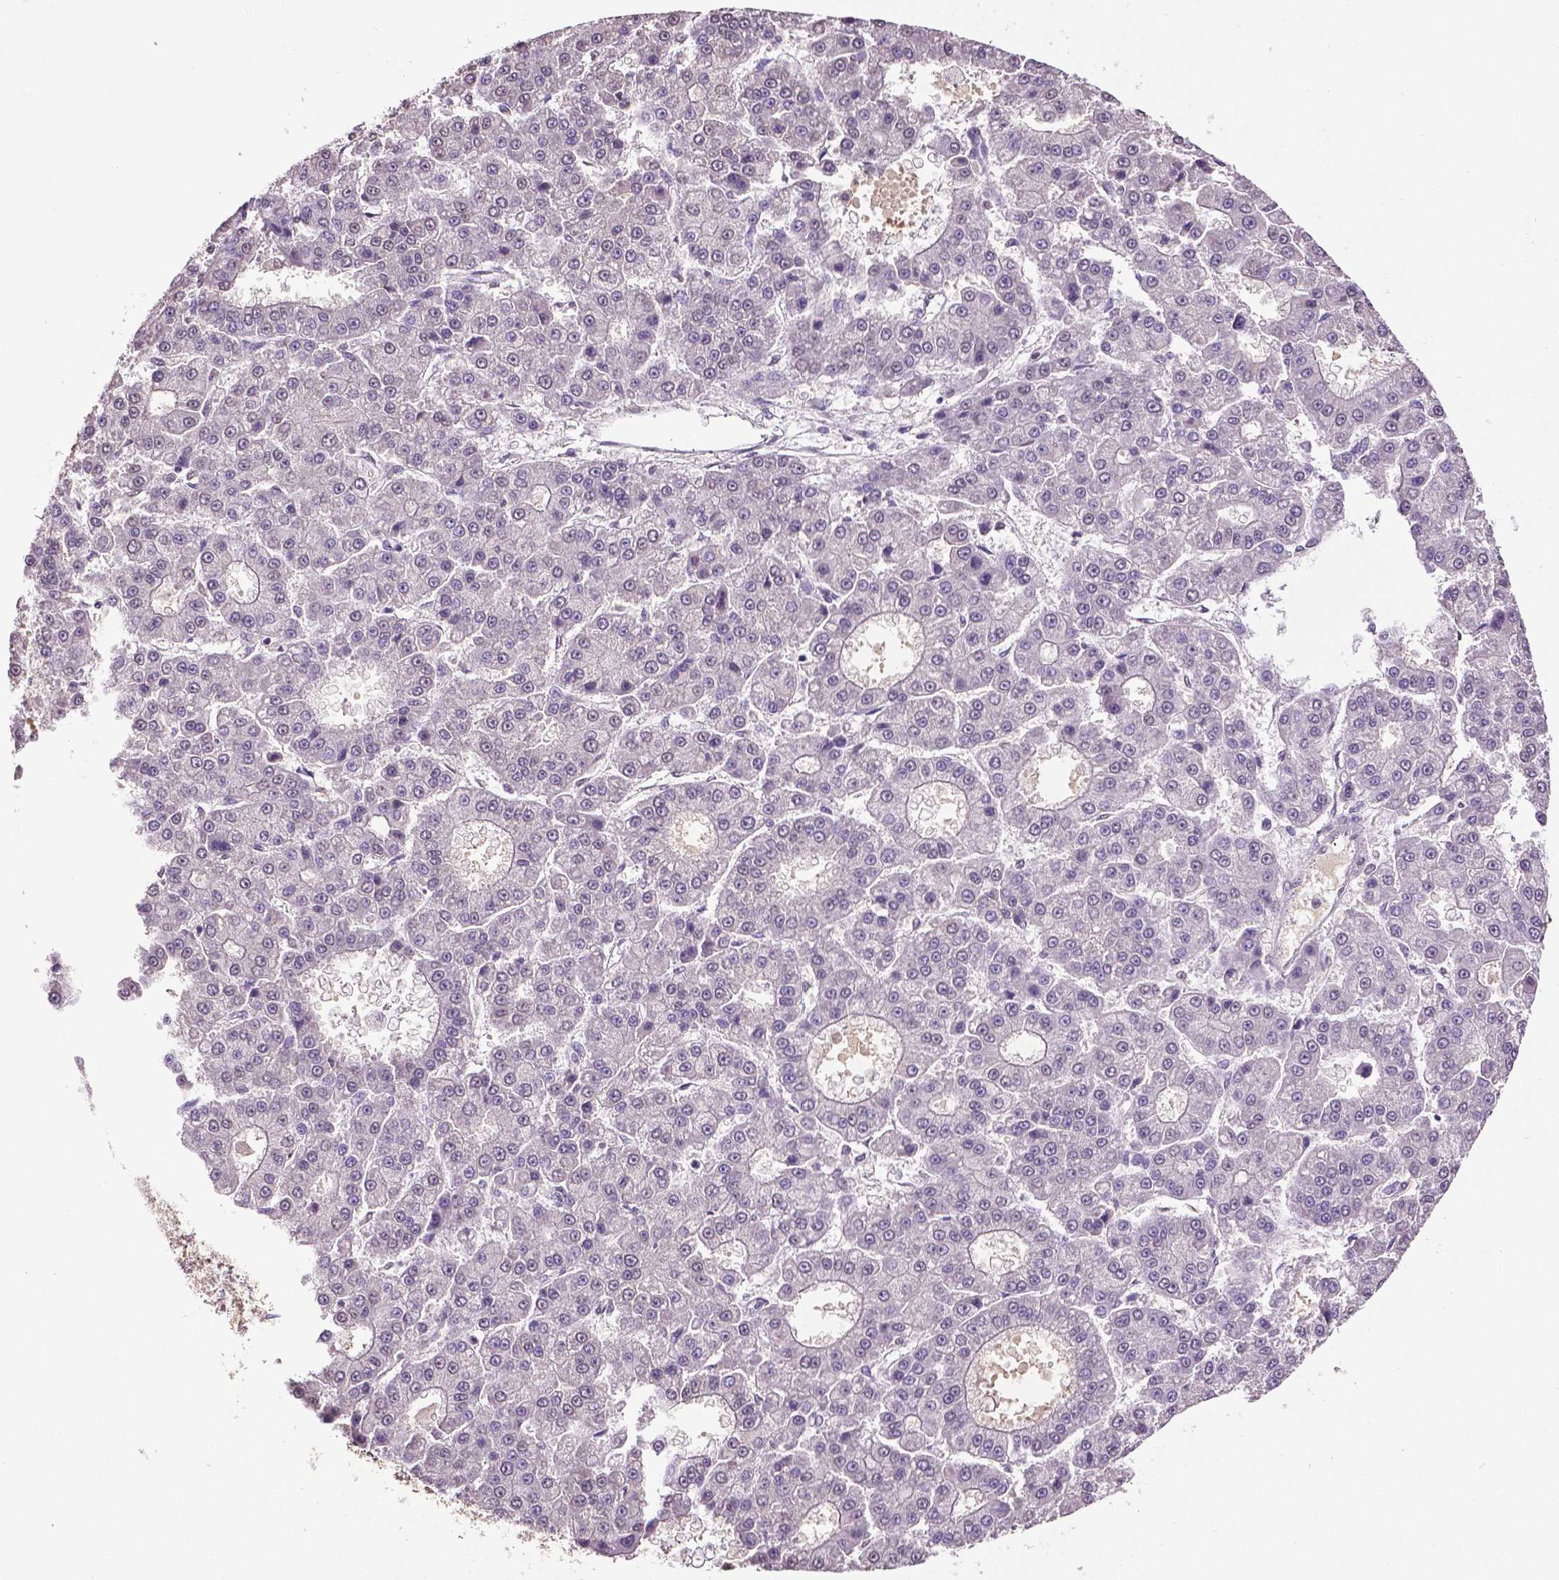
{"staining": {"intensity": "negative", "quantity": "none", "location": "none"}, "tissue": "liver cancer", "cell_type": "Tumor cells", "image_type": "cancer", "snomed": [{"axis": "morphology", "description": "Carcinoma, Hepatocellular, NOS"}, {"axis": "topography", "description": "Liver"}], "caption": "Immunohistochemical staining of human liver hepatocellular carcinoma reveals no significant staining in tumor cells.", "gene": "RUNX3", "patient": {"sex": "male", "age": 70}}